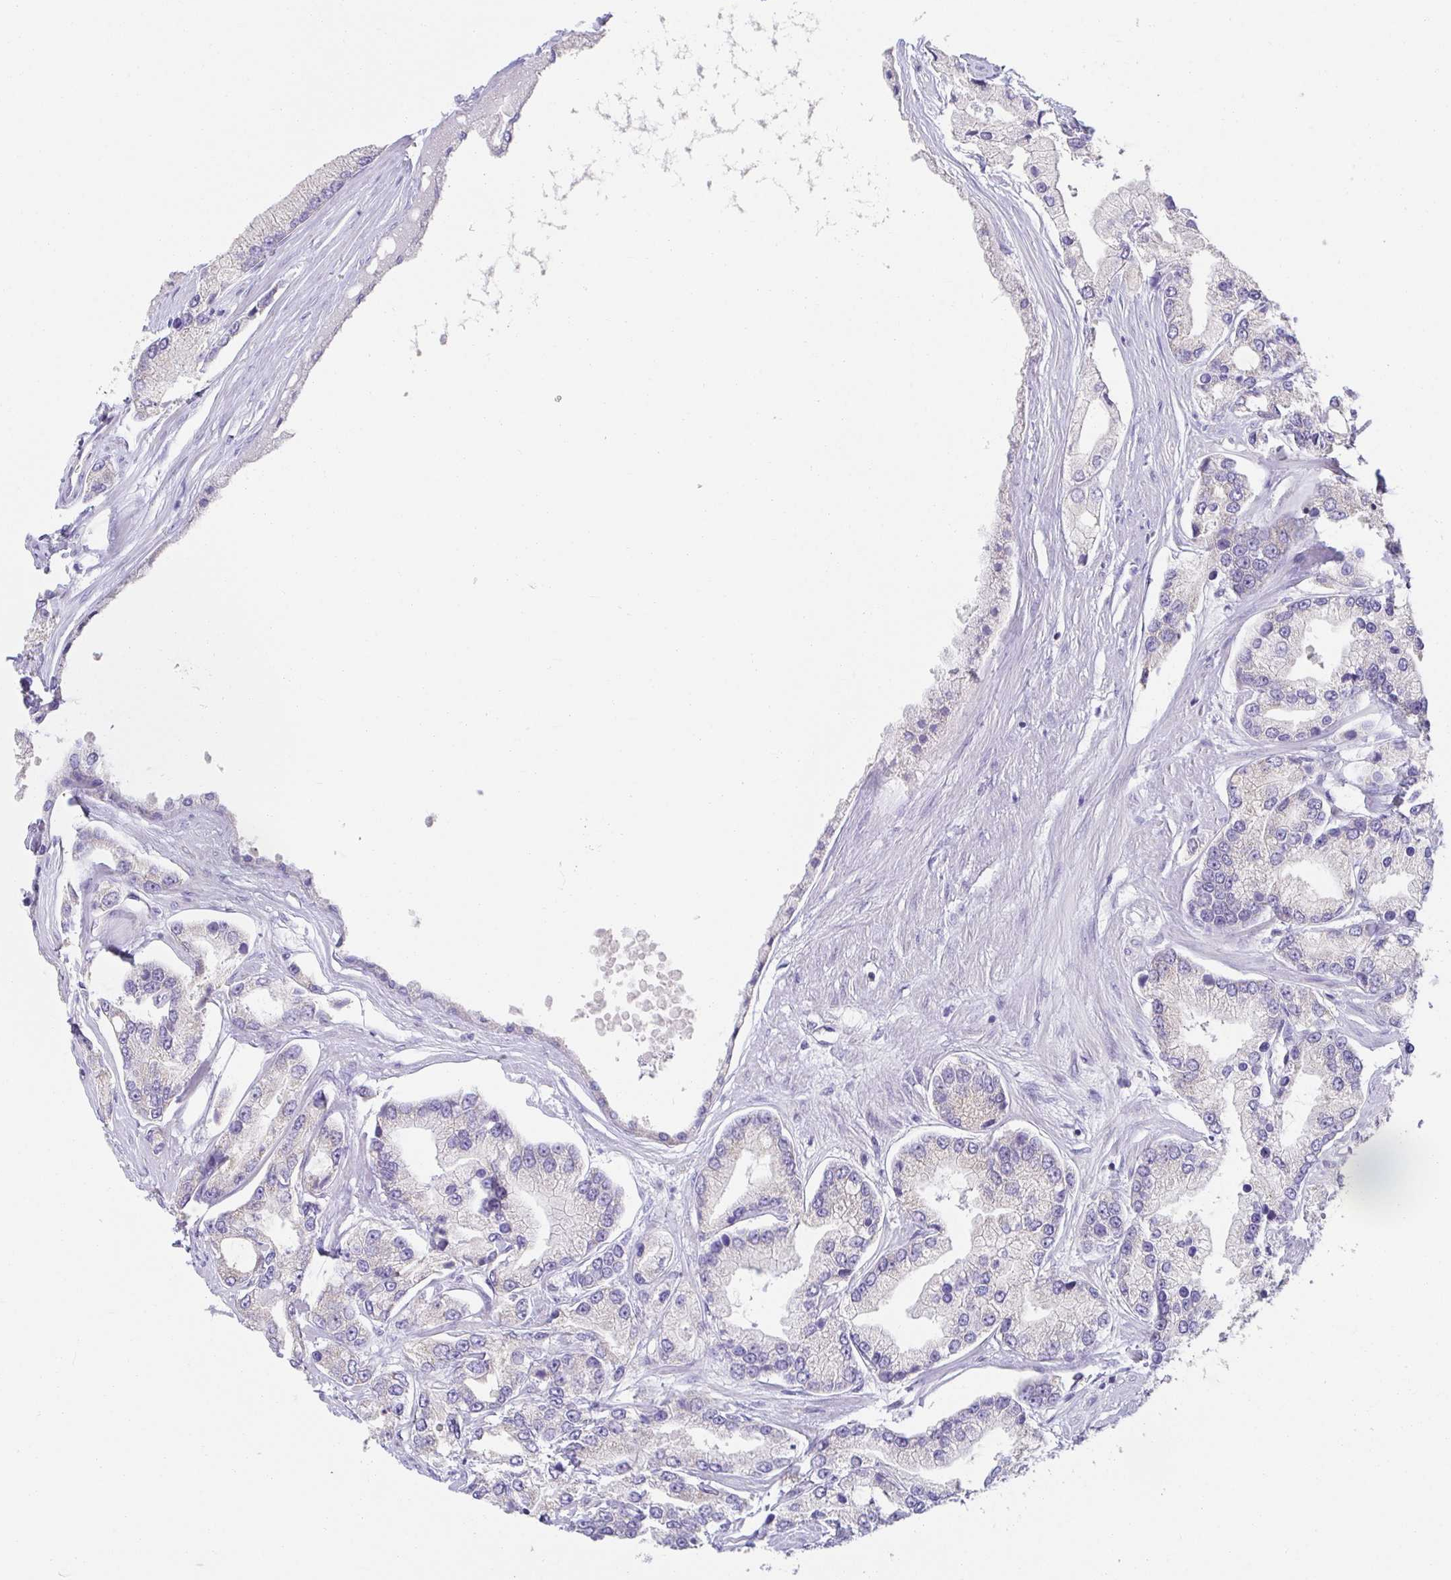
{"staining": {"intensity": "negative", "quantity": "none", "location": "none"}, "tissue": "prostate cancer", "cell_type": "Tumor cells", "image_type": "cancer", "snomed": [{"axis": "morphology", "description": "Adenocarcinoma, High grade"}, {"axis": "topography", "description": "Prostate"}], "caption": "Immunohistochemistry micrograph of human prostate cancer stained for a protein (brown), which demonstrates no expression in tumor cells. The staining is performed using DAB brown chromogen with nuclei counter-stained in using hematoxylin.", "gene": "CXCR1", "patient": {"sex": "male", "age": 66}}